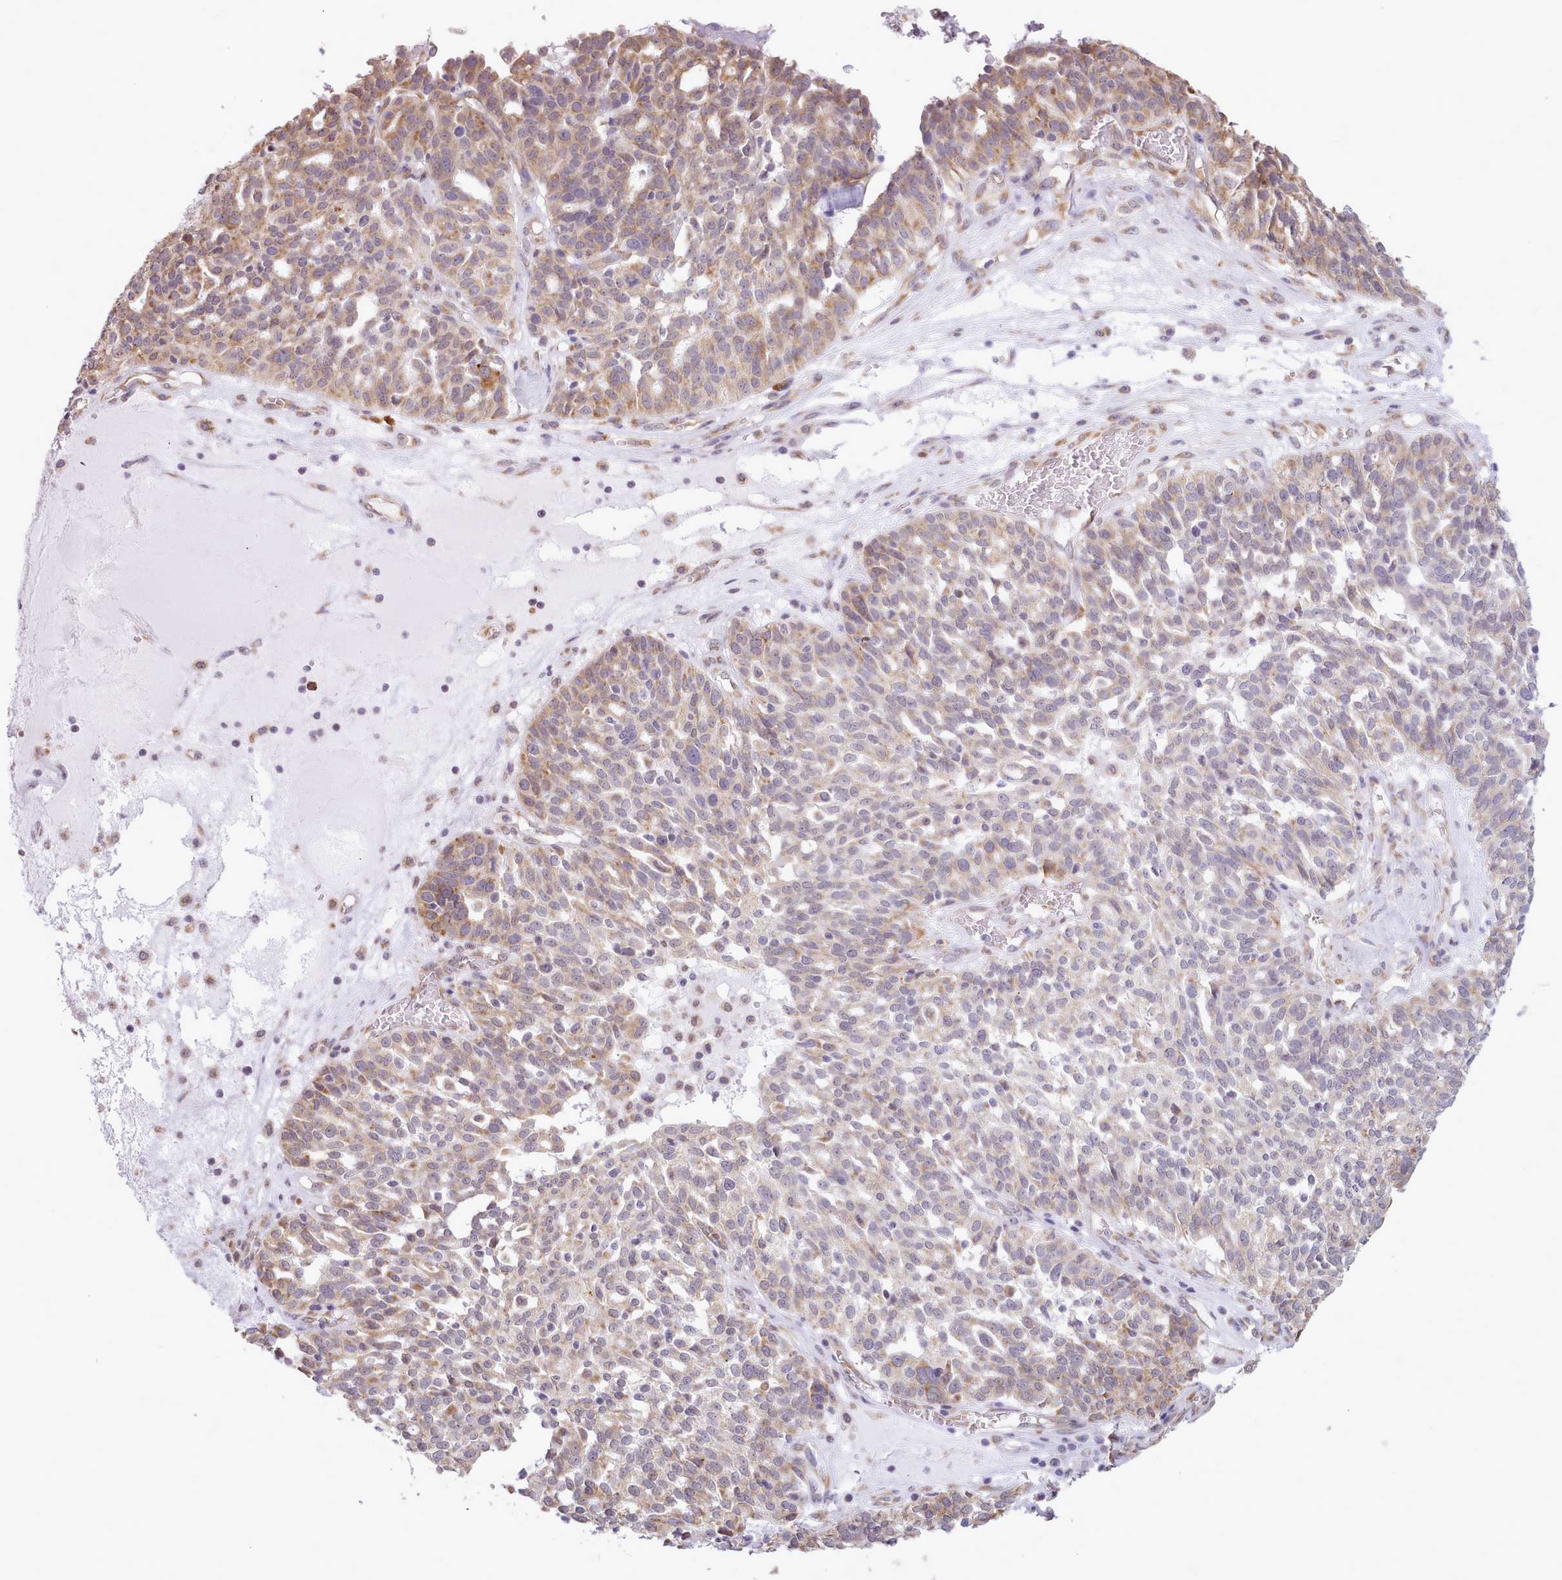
{"staining": {"intensity": "moderate", "quantity": "25%-75%", "location": "cytoplasmic/membranous"}, "tissue": "ovarian cancer", "cell_type": "Tumor cells", "image_type": "cancer", "snomed": [{"axis": "morphology", "description": "Cystadenocarcinoma, serous, NOS"}, {"axis": "topography", "description": "Ovary"}], "caption": "Immunohistochemical staining of human ovarian serous cystadenocarcinoma displays moderate cytoplasmic/membranous protein positivity in approximately 25%-75% of tumor cells. The staining was performed using DAB to visualize the protein expression in brown, while the nuclei were stained in blue with hematoxylin (Magnification: 20x).", "gene": "SEC61B", "patient": {"sex": "female", "age": 59}}